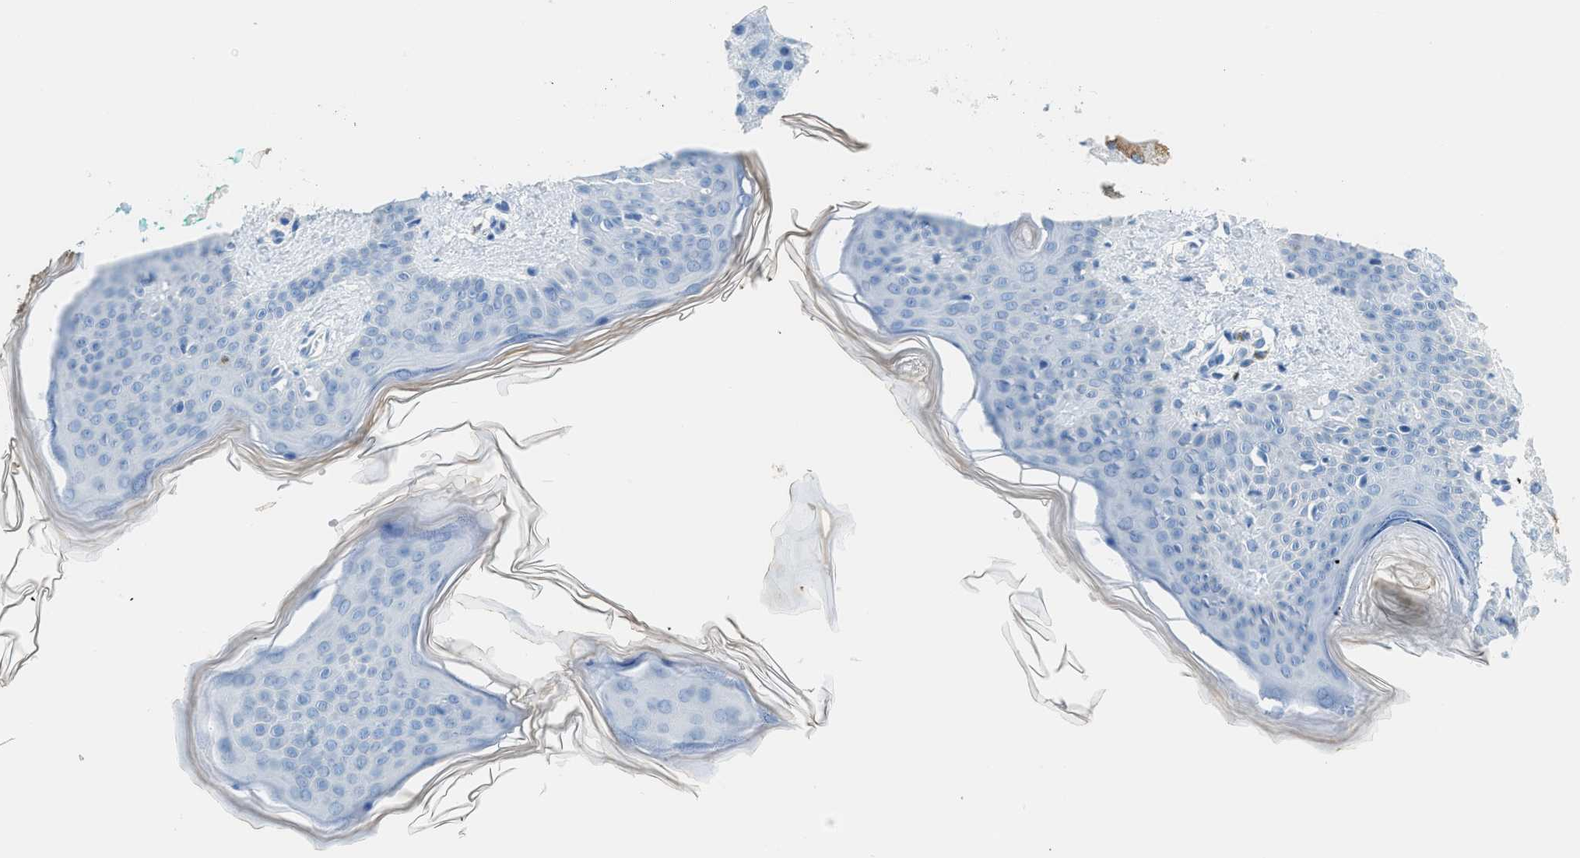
{"staining": {"intensity": "negative", "quantity": "none", "location": "none"}, "tissue": "skin", "cell_type": "Fibroblasts", "image_type": "normal", "snomed": [{"axis": "morphology", "description": "Normal tissue, NOS"}, {"axis": "topography", "description": "Skin"}], "caption": "Immunohistochemical staining of normal human skin reveals no significant expression in fibroblasts.", "gene": "FAIM2", "patient": {"sex": "female", "age": 17}}